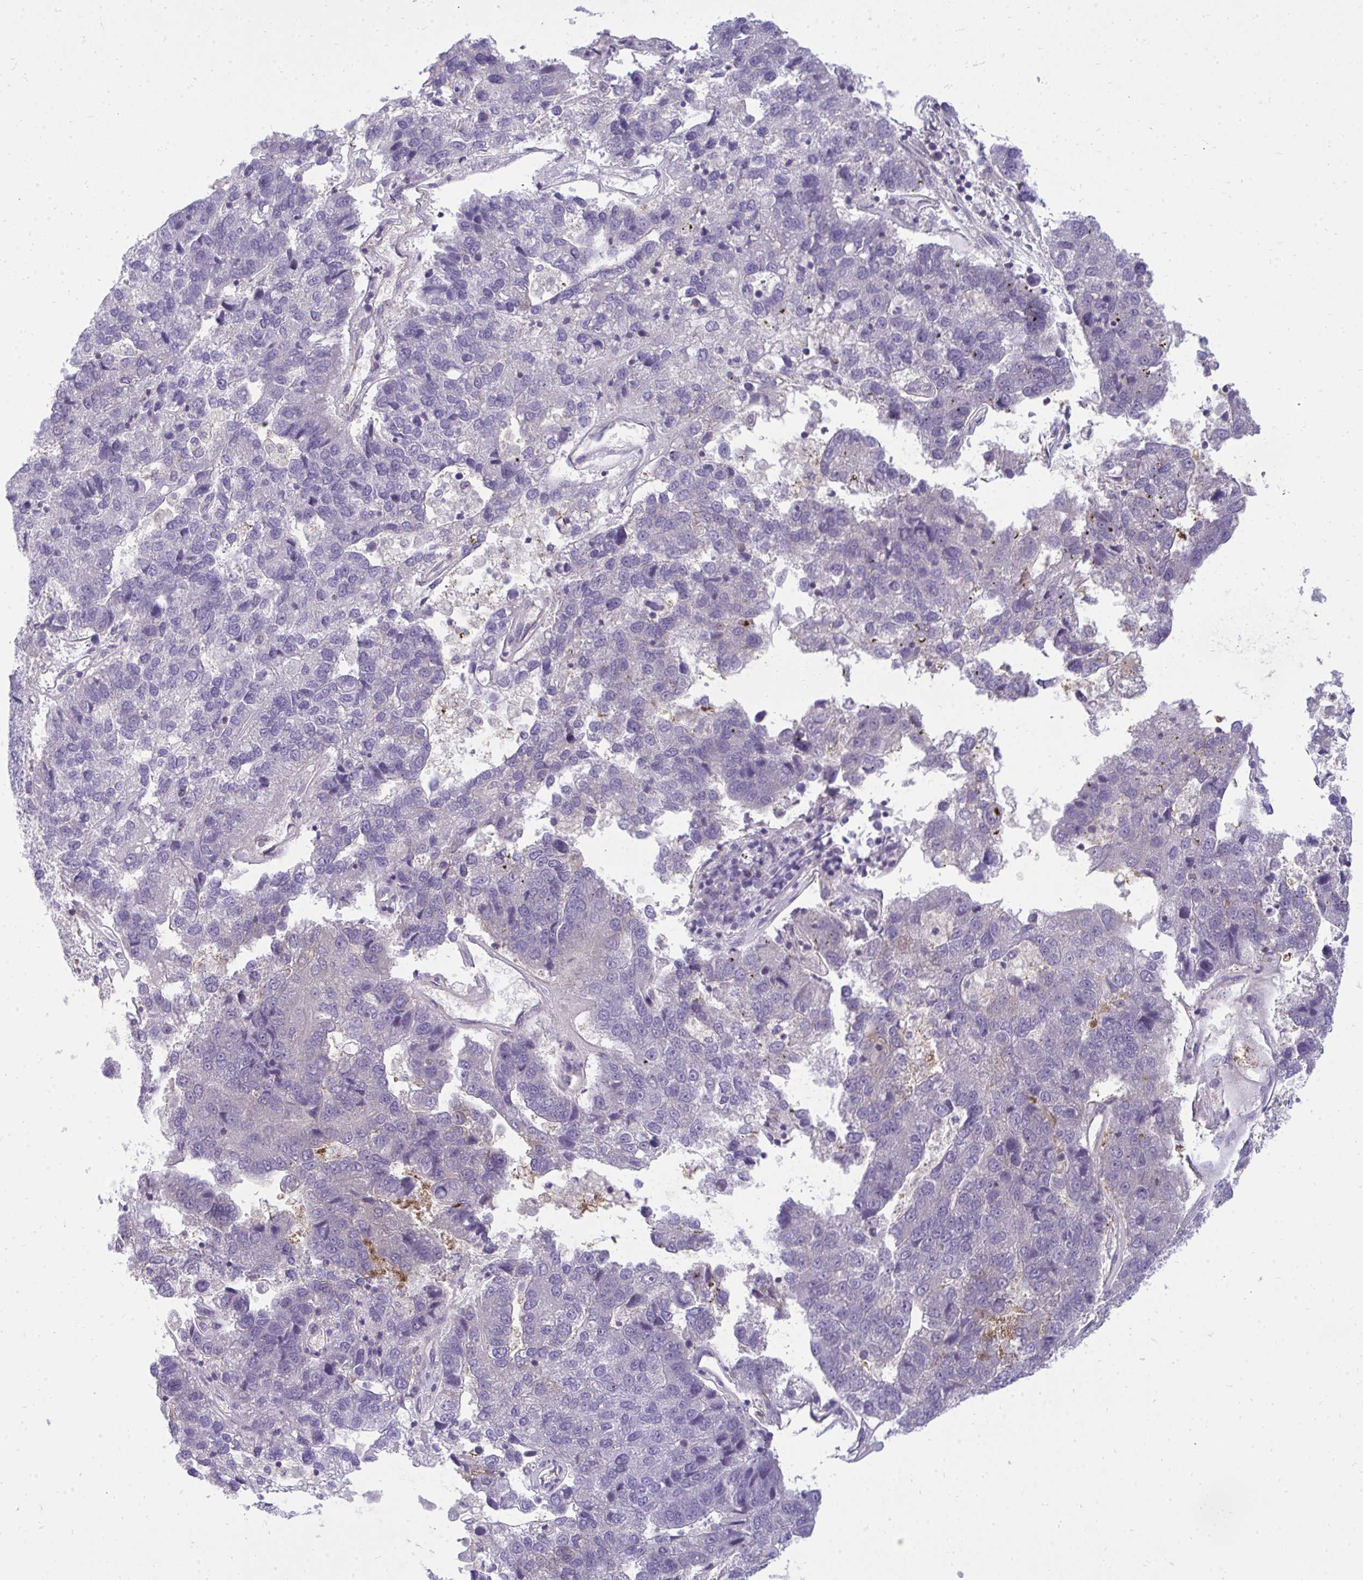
{"staining": {"intensity": "negative", "quantity": "none", "location": "none"}, "tissue": "pancreatic cancer", "cell_type": "Tumor cells", "image_type": "cancer", "snomed": [{"axis": "morphology", "description": "Adenocarcinoma, NOS"}, {"axis": "topography", "description": "Pancreas"}], "caption": "High magnification brightfield microscopy of pancreatic adenocarcinoma stained with DAB (3,3'-diaminobenzidine) (brown) and counterstained with hematoxylin (blue): tumor cells show no significant staining.", "gene": "FABP3", "patient": {"sex": "female", "age": 61}}